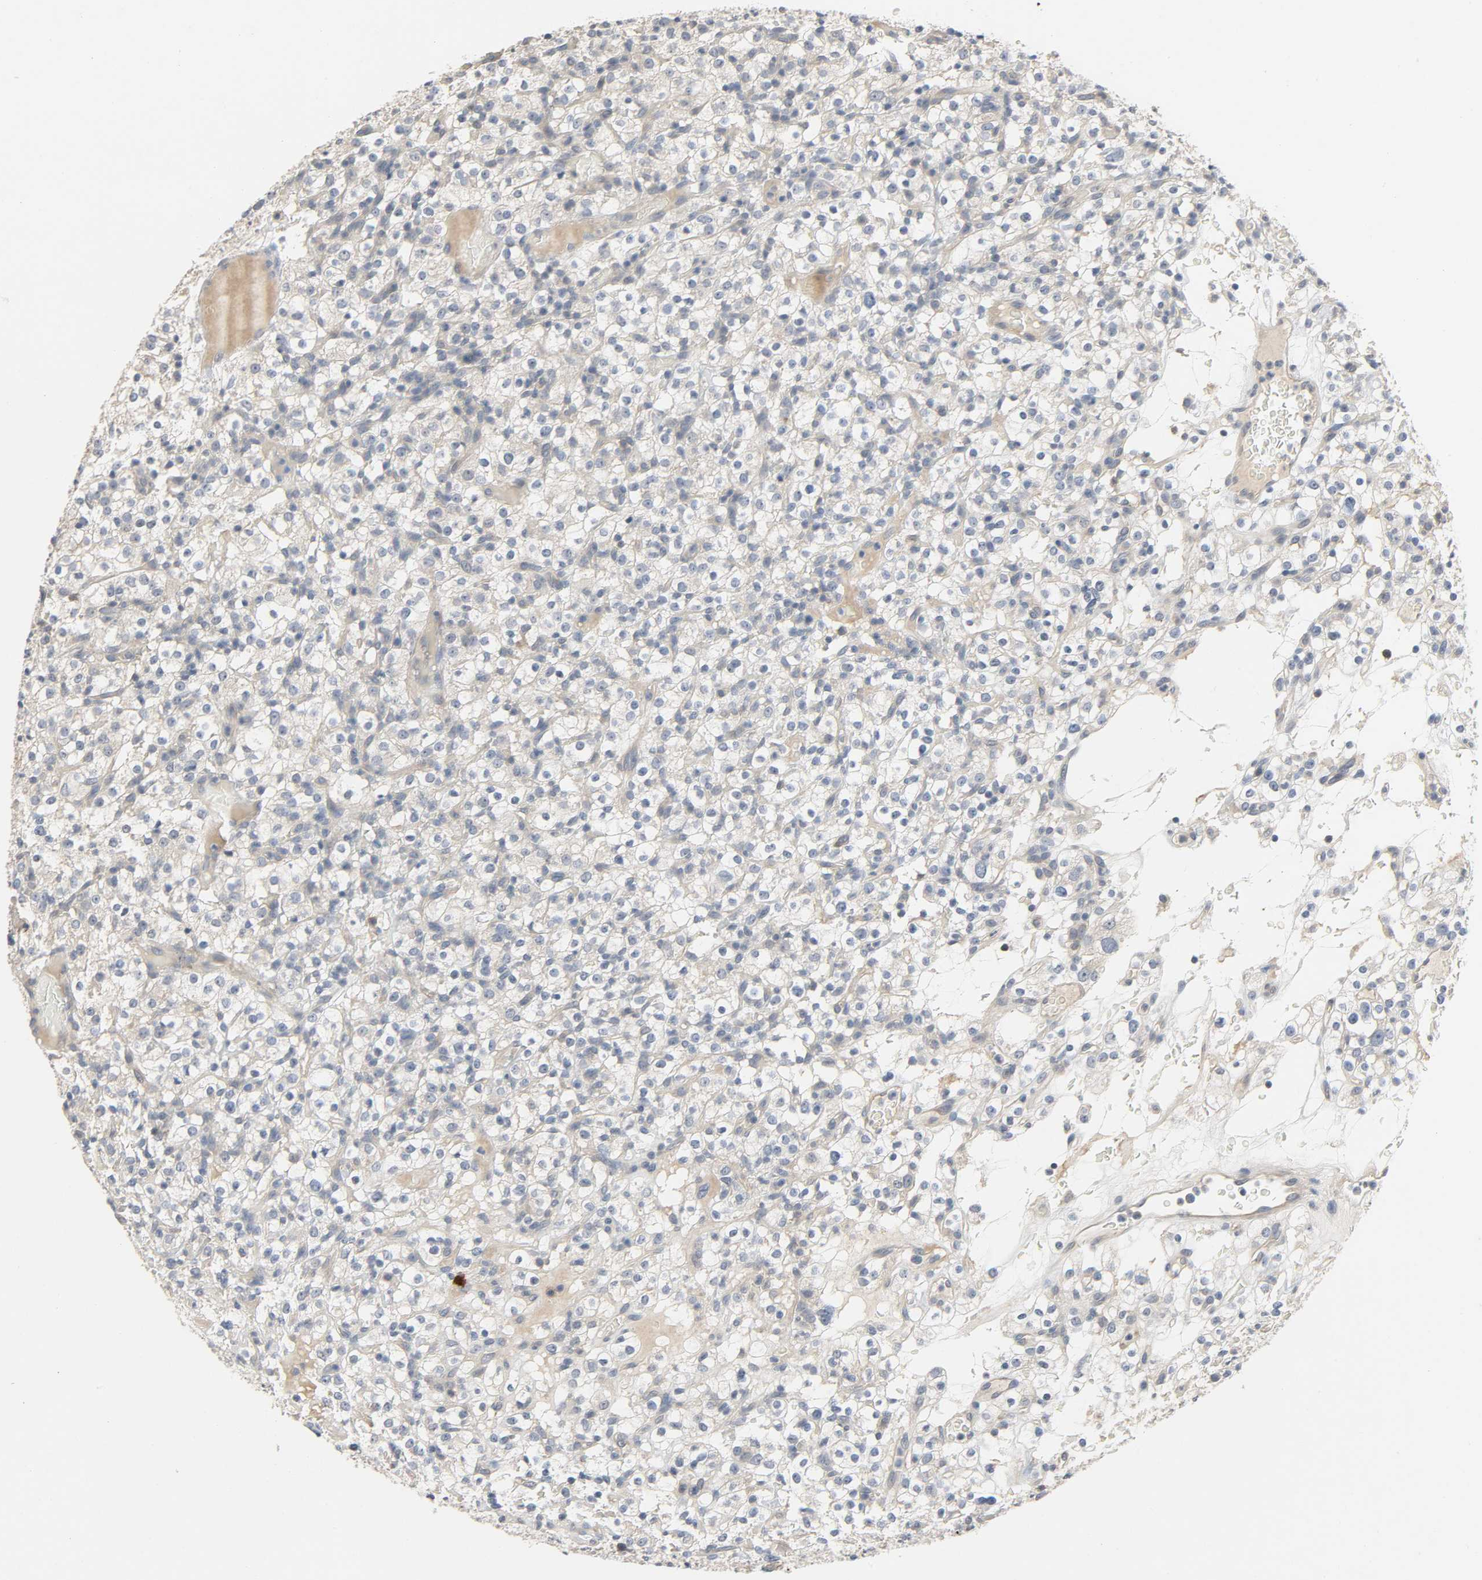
{"staining": {"intensity": "weak", "quantity": "<25%", "location": "cytoplasmic/membranous"}, "tissue": "renal cancer", "cell_type": "Tumor cells", "image_type": "cancer", "snomed": [{"axis": "morphology", "description": "Normal tissue, NOS"}, {"axis": "morphology", "description": "Adenocarcinoma, NOS"}, {"axis": "topography", "description": "Kidney"}], "caption": "High power microscopy histopathology image of an immunohistochemistry photomicrograph of renal cancer, revealing no significant staining in tumor cells.", "gene": "CD4", "patient": {"sex": "female", "age": 72}}